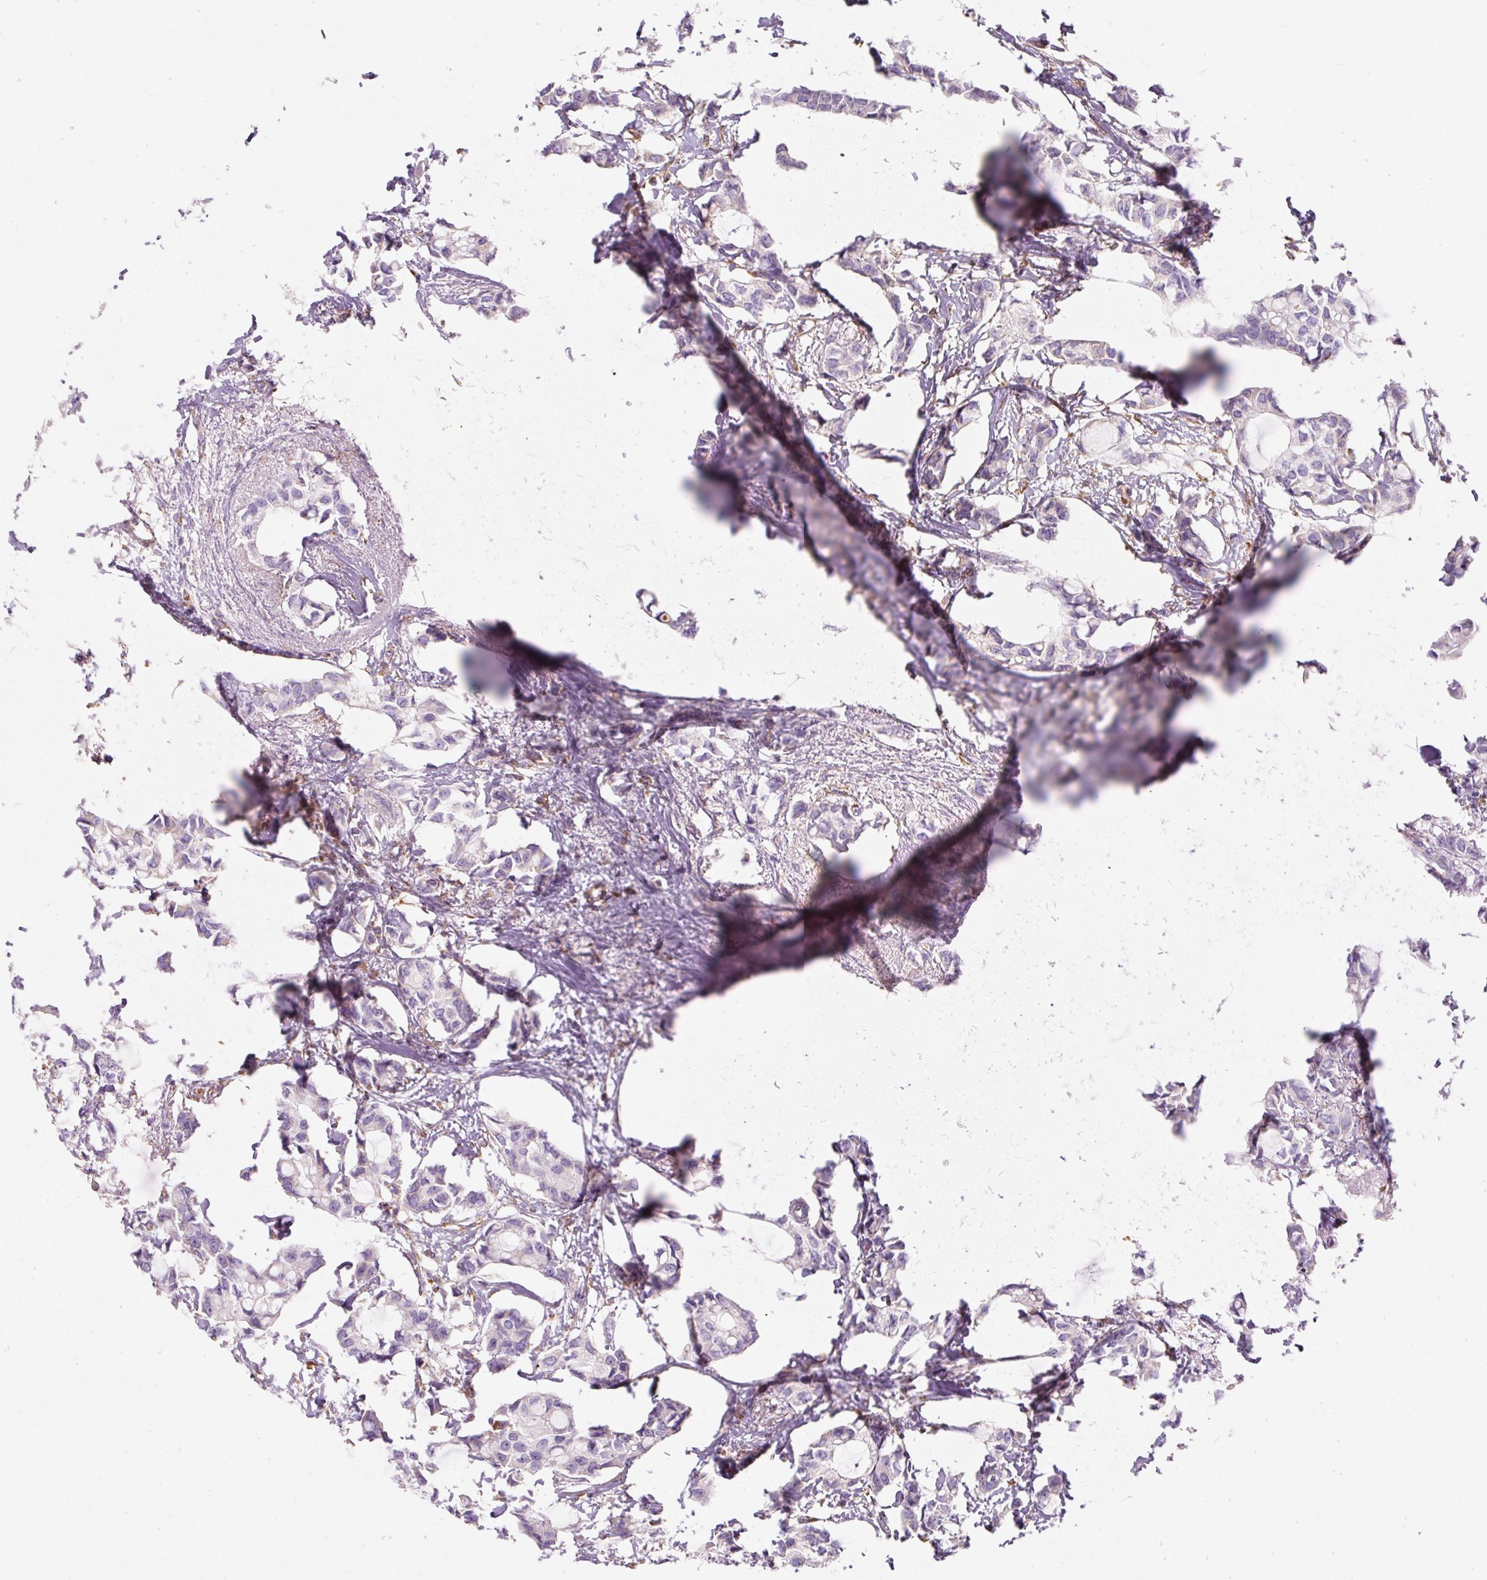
{"staining": {"intensity": "negative", "quantity": "none", "location": "none"}, "tissue": "breast cancer", "cell_type": "Tumor cells", "image_type": "cancer", "snomed": [{"axis": "morphology", "description": "Duct carcinoma"}, {"axis": "topography", "description": "Breast"}], "caption": "Tumor cells show no significant staining in breast intraductal carcinoma.", "gene": "ERAP2", "patient": {"sex": "female", "age": 73}}